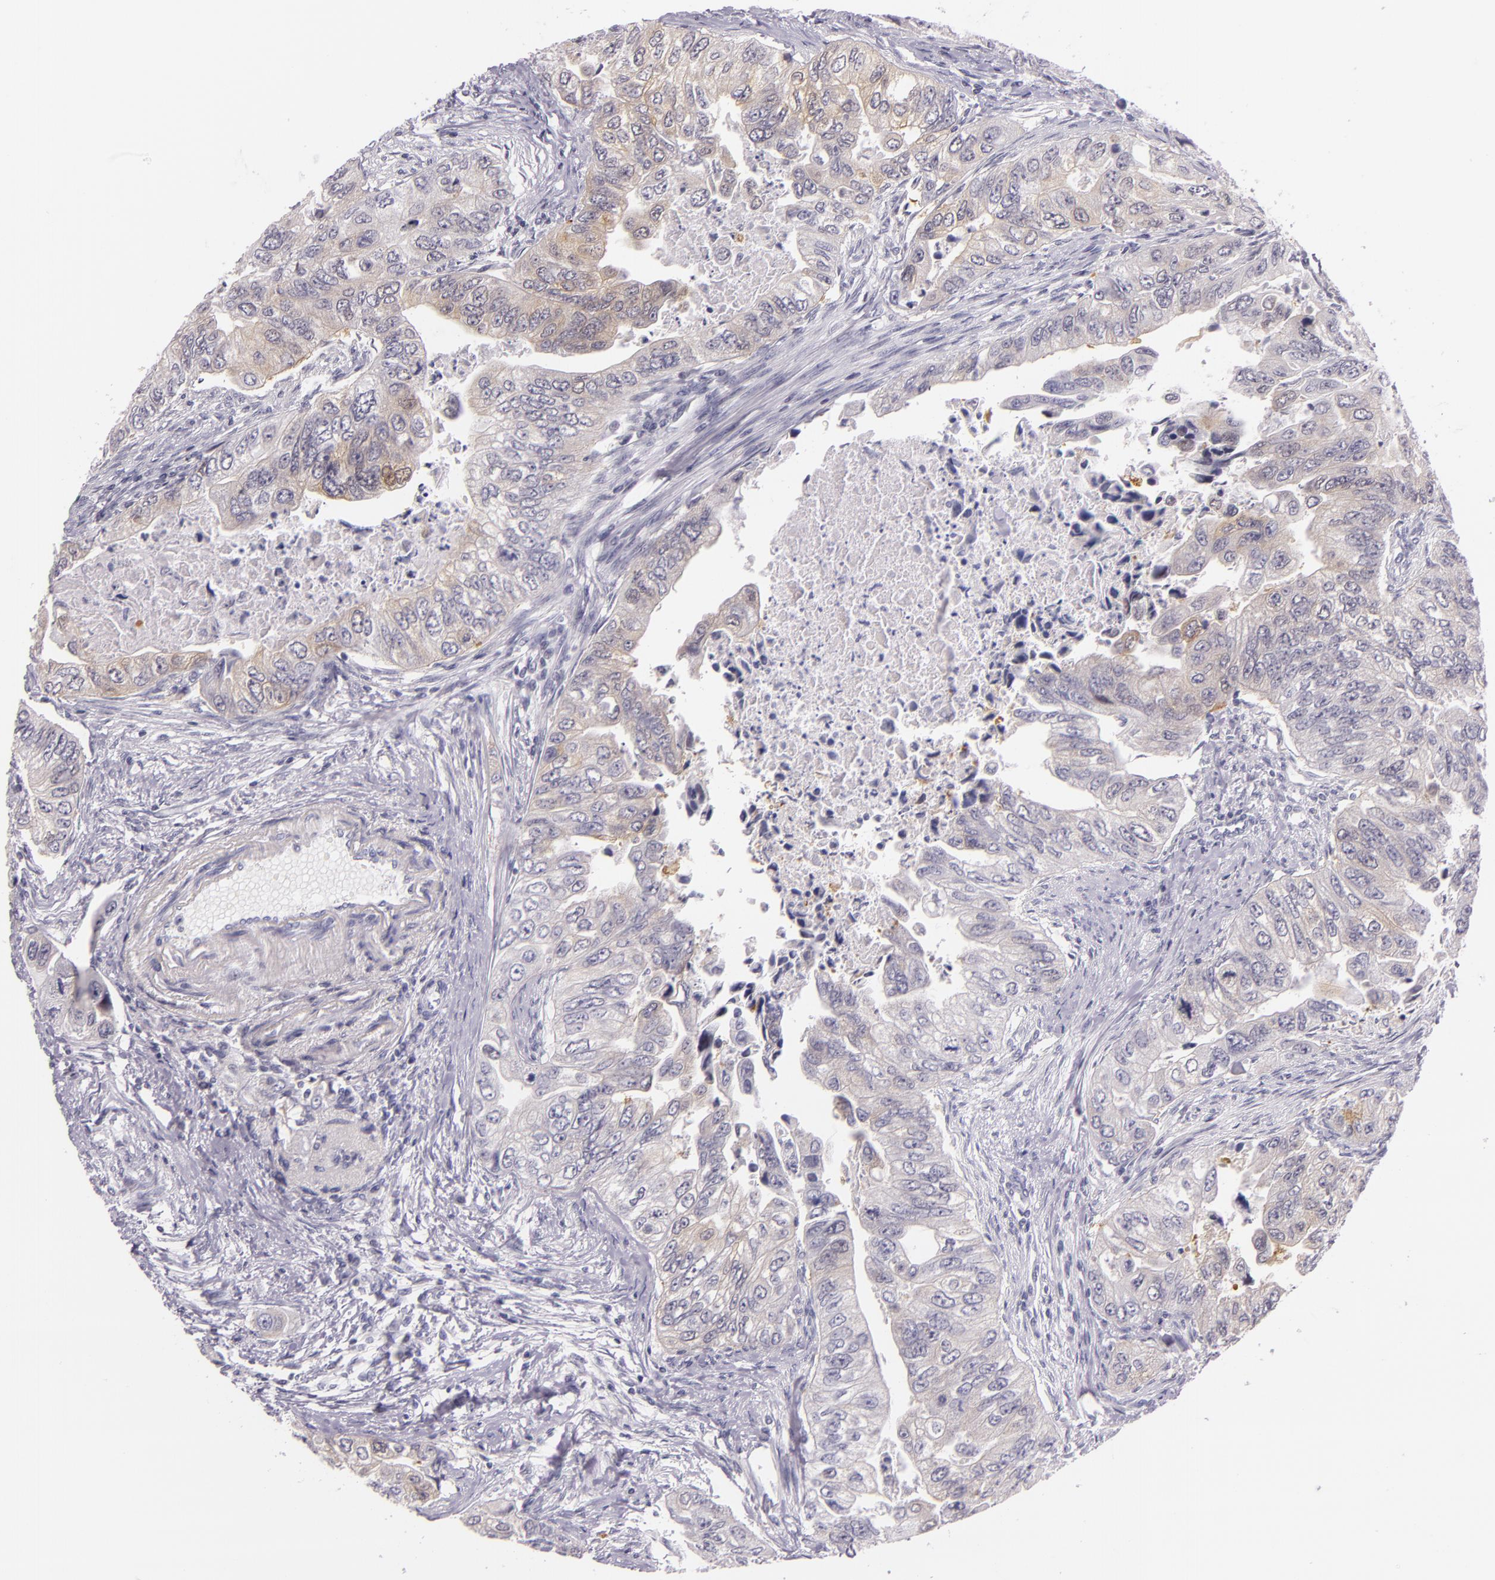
{"staining": {"intensity": "weak", "quantity": "25%-75%", "location": "cytoplasmic/membranous"}, "tissue": "colorectal cancer", "cell_type": "Tumor cells", "image_type": "cancer", "snomed": [{"axis": "morphology", "description": "Adenocarcinoma, NOS"}, {"axis": "topography", "description": "Colon"}], "caption": "Brown immunohistochemical staining in colorectal cancer (adenocarcinoma) shows weak cytoplasmic/membranous staining in approximately 25%-75% of tumor cells.", "gene": "HSP90AA1", "patient": {"sex": "female", "age": 11}}